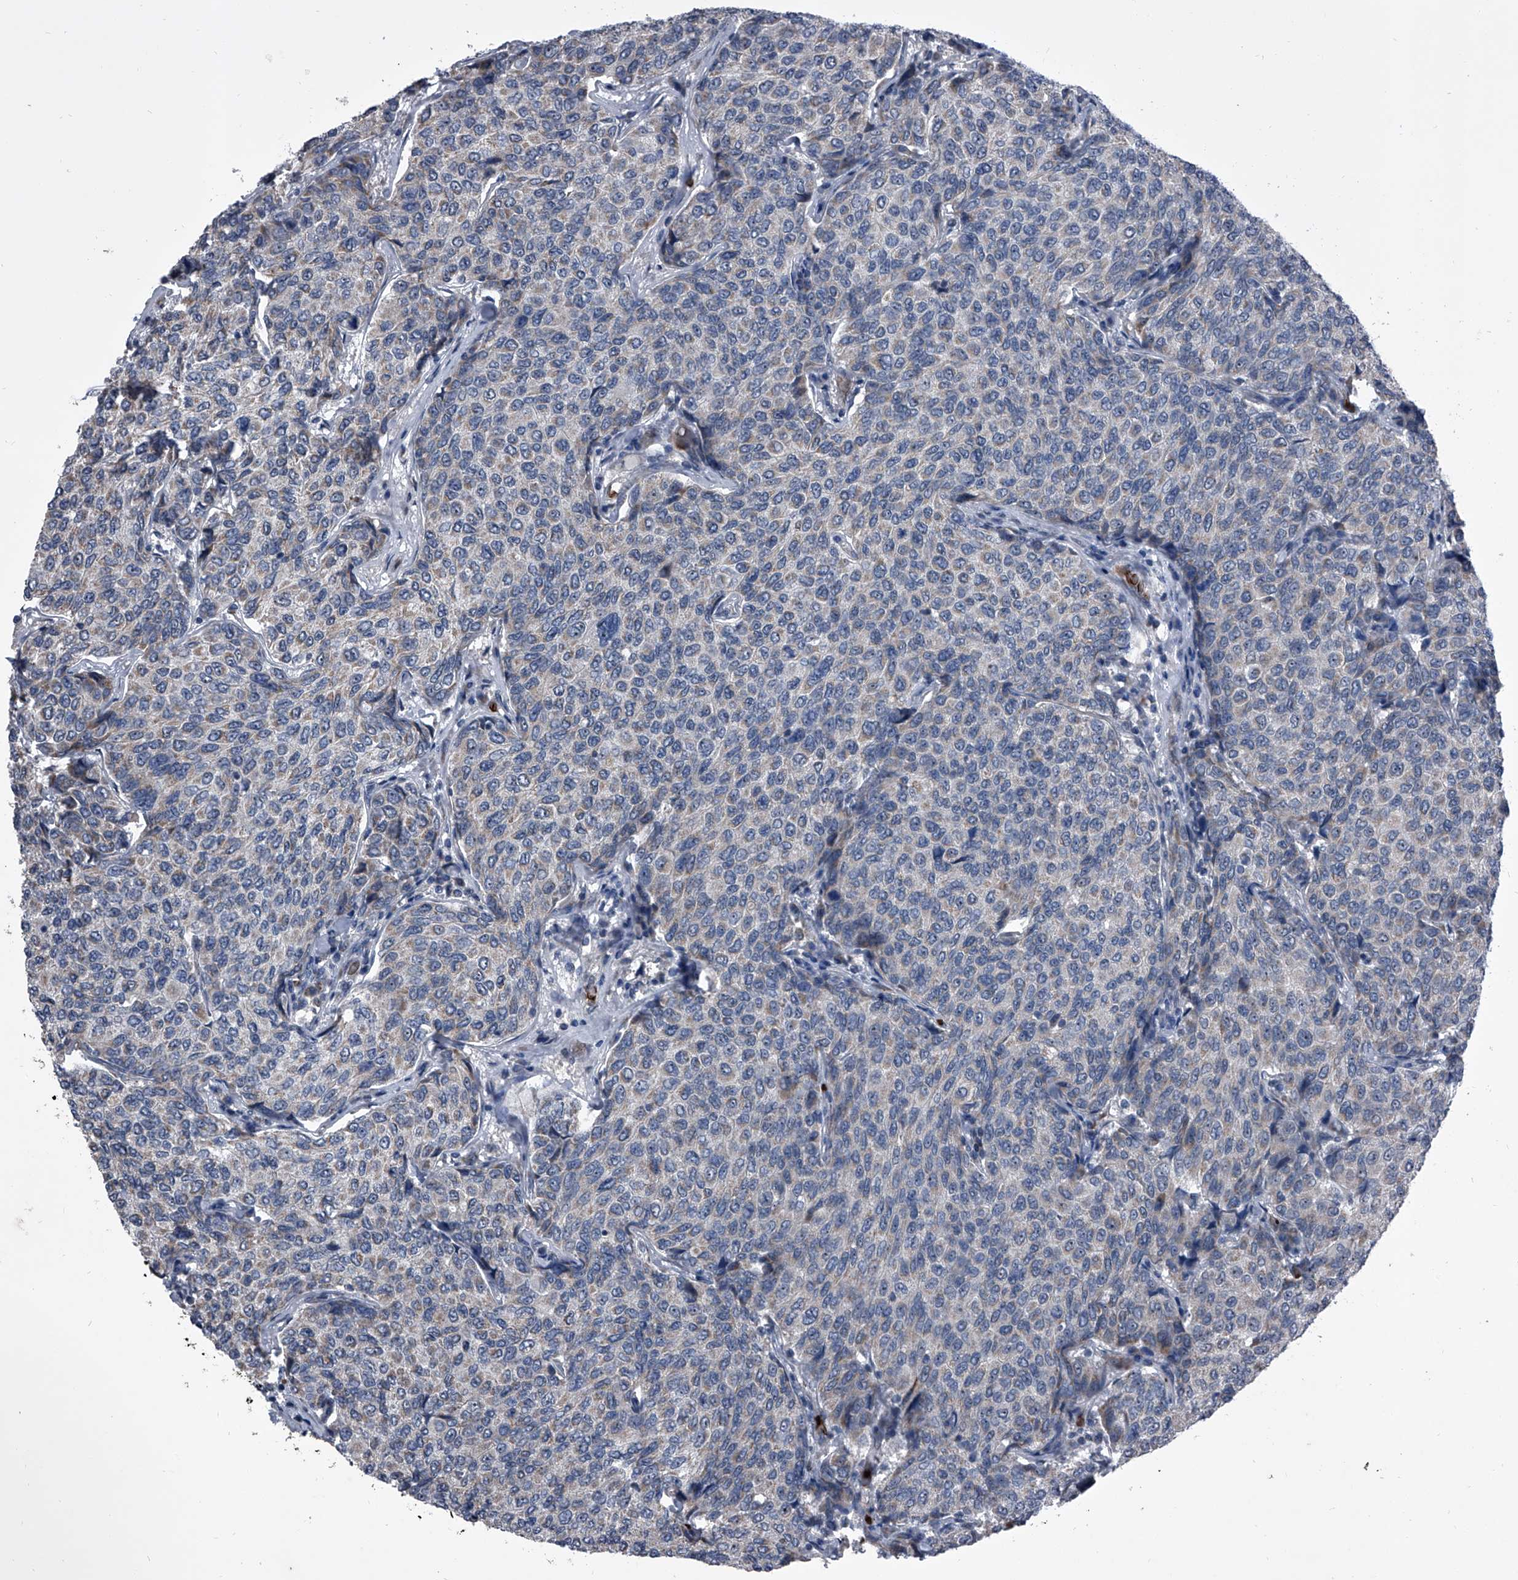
{"staining": {"intensity": "negative", "quantity": "none", "location": "none"}, "tissue": "breast cancer", "cell_type": "Tumor cells", "image_type": "cancer", "snomed": [{"axis": "morphology", "description": "Duct carcinoma"}, {"axis": "topography", "description": "Breast"}], "caption": "Breast infiltrating ductal carcinoma was stained to show a protein in brown. There is no significant staining in tumor cells.", "gene": "CEP85L", "patient": {"sex": "female", "age": 55}}